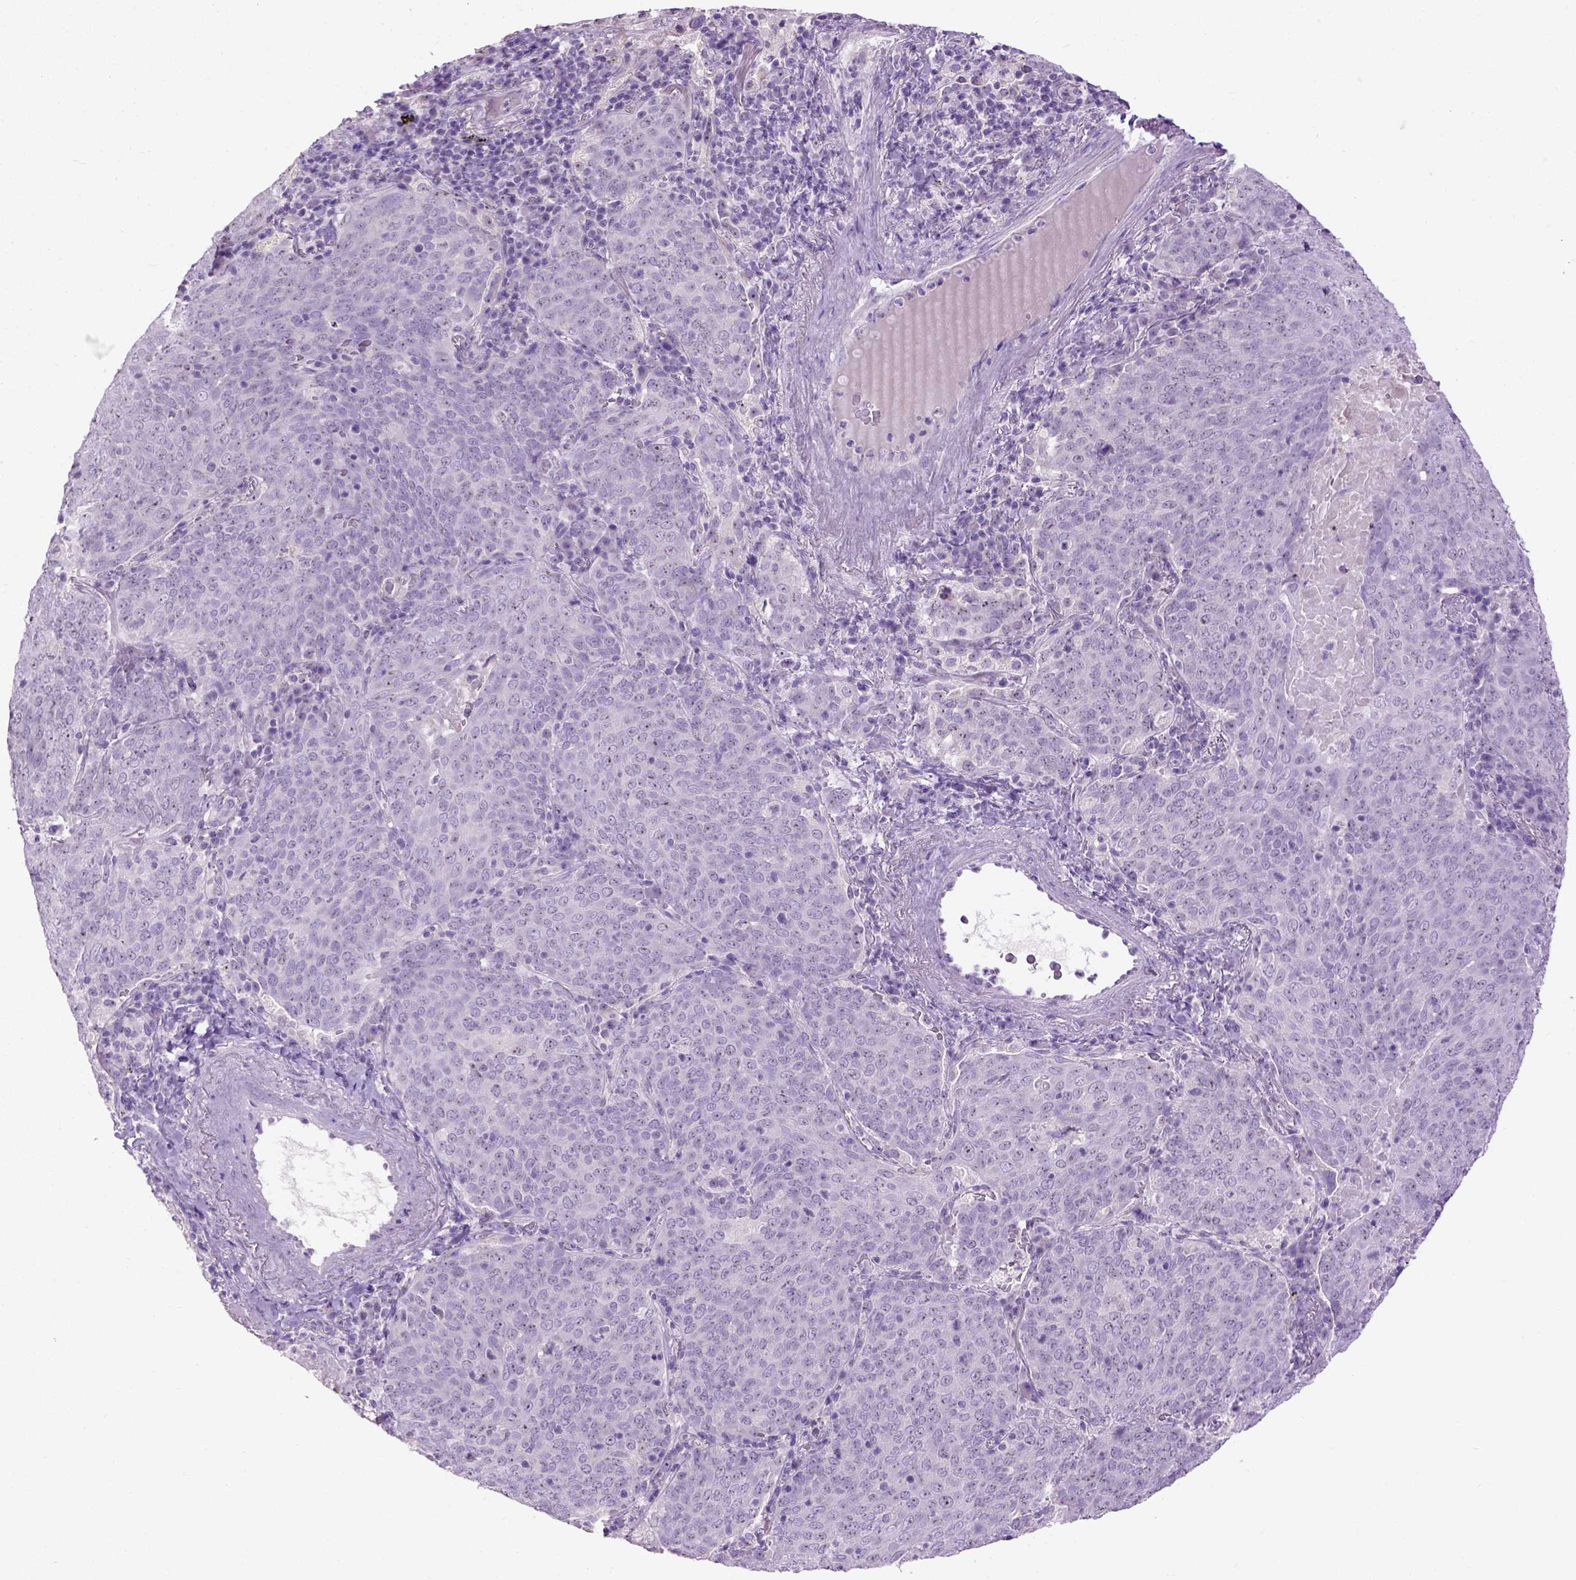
{"staining": {"intensity": "weak", "quantity": ">75%", "location": "nuclear"}, "tissue": "lung cancer", "cell_type": "Tumor cells", "image_type": "cancer", "snomed": [{"axis": "morphology", "description": "Squamous cell carcinoma, NOS"}, {"axis": "topography", "description": "Lung"}], "caption": "Immunohistochemistry micrograph of human lung cancer stained for a protein (brown), which displays low levels of weak nuclear staining in about >75% of tumor cells.", "gene": "UTP4", "patient": {"sex": "male", "age": 82}}